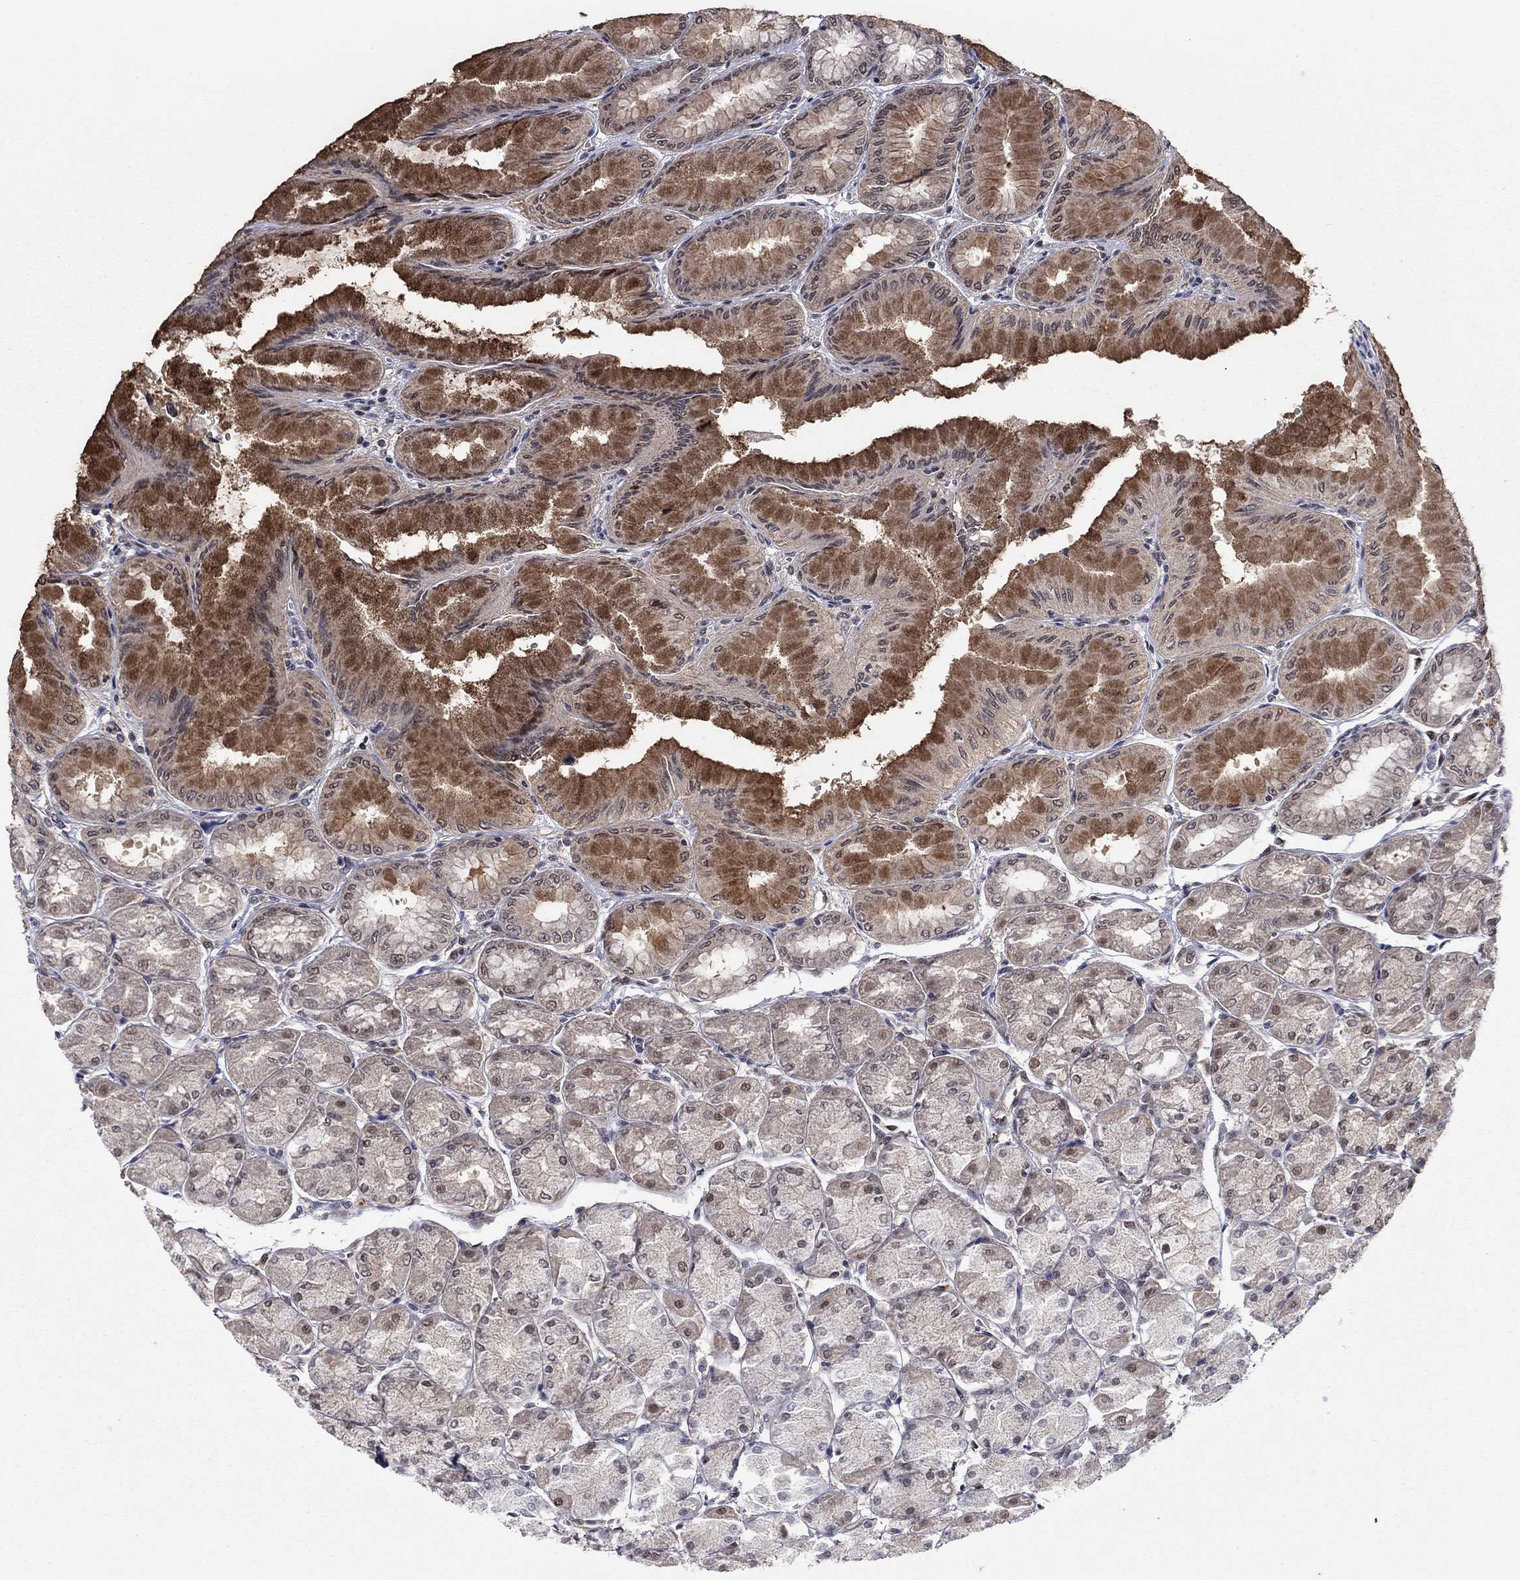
{"staining": {"intensity": "moderate", "quantity": "<25%", "location": "cytoplasmic/membranous,nuclear"}, "tissue": "stomach", "cell_type": "Glandular cells", "image_type": "normal", "snomed": [{"axis": "morphology", "description": "Normal tissue, NOS"}, {"axis": "topography", "description": "Stomach, upper"}], "caption": "Human stomach stained for a protein (brown) shows moderate cytoplasmic/membranous,nuclear positive staining in about <25% of glandular cells.", "gene": "PSMC1", "patient": {"sex": "male", "age": 60}}